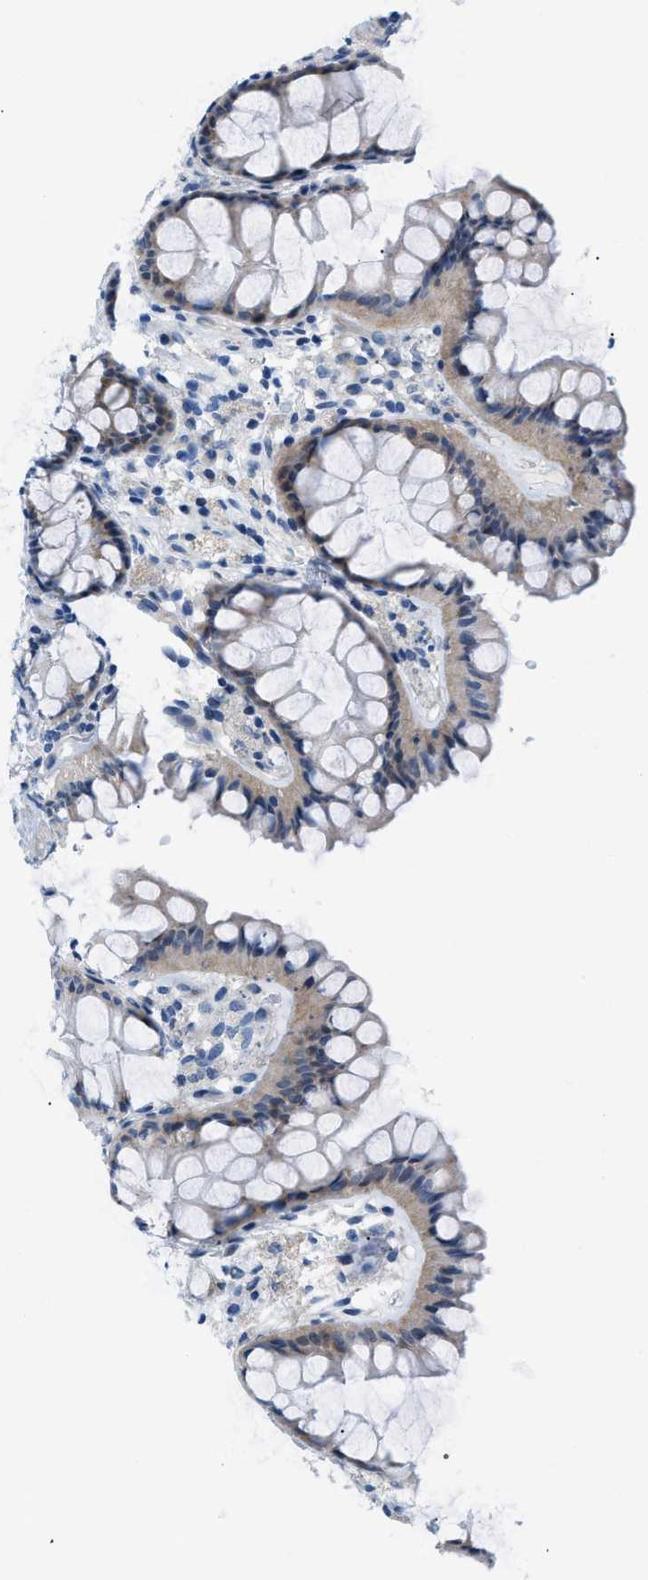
{"staining": {"intensity": "weak", "quantity": "<25%", "location": "cytoplasmic/membranous"}, "tissue": "colon", "cell_type": "Endothelial cells", "image_type": "normal", "snomed": [{"axis": "morphology", "description": "Normal tissue, NOS"}, {"axis": "topography", "description": "Colon"}], "caption": "DAB (3,3'-diaminobenzidine) immunohistochemical staining of benign colon displays no significant expression in endothelial cells.", "gene": "FDCSP", "patient": {"sex": "female", "age": 55}}